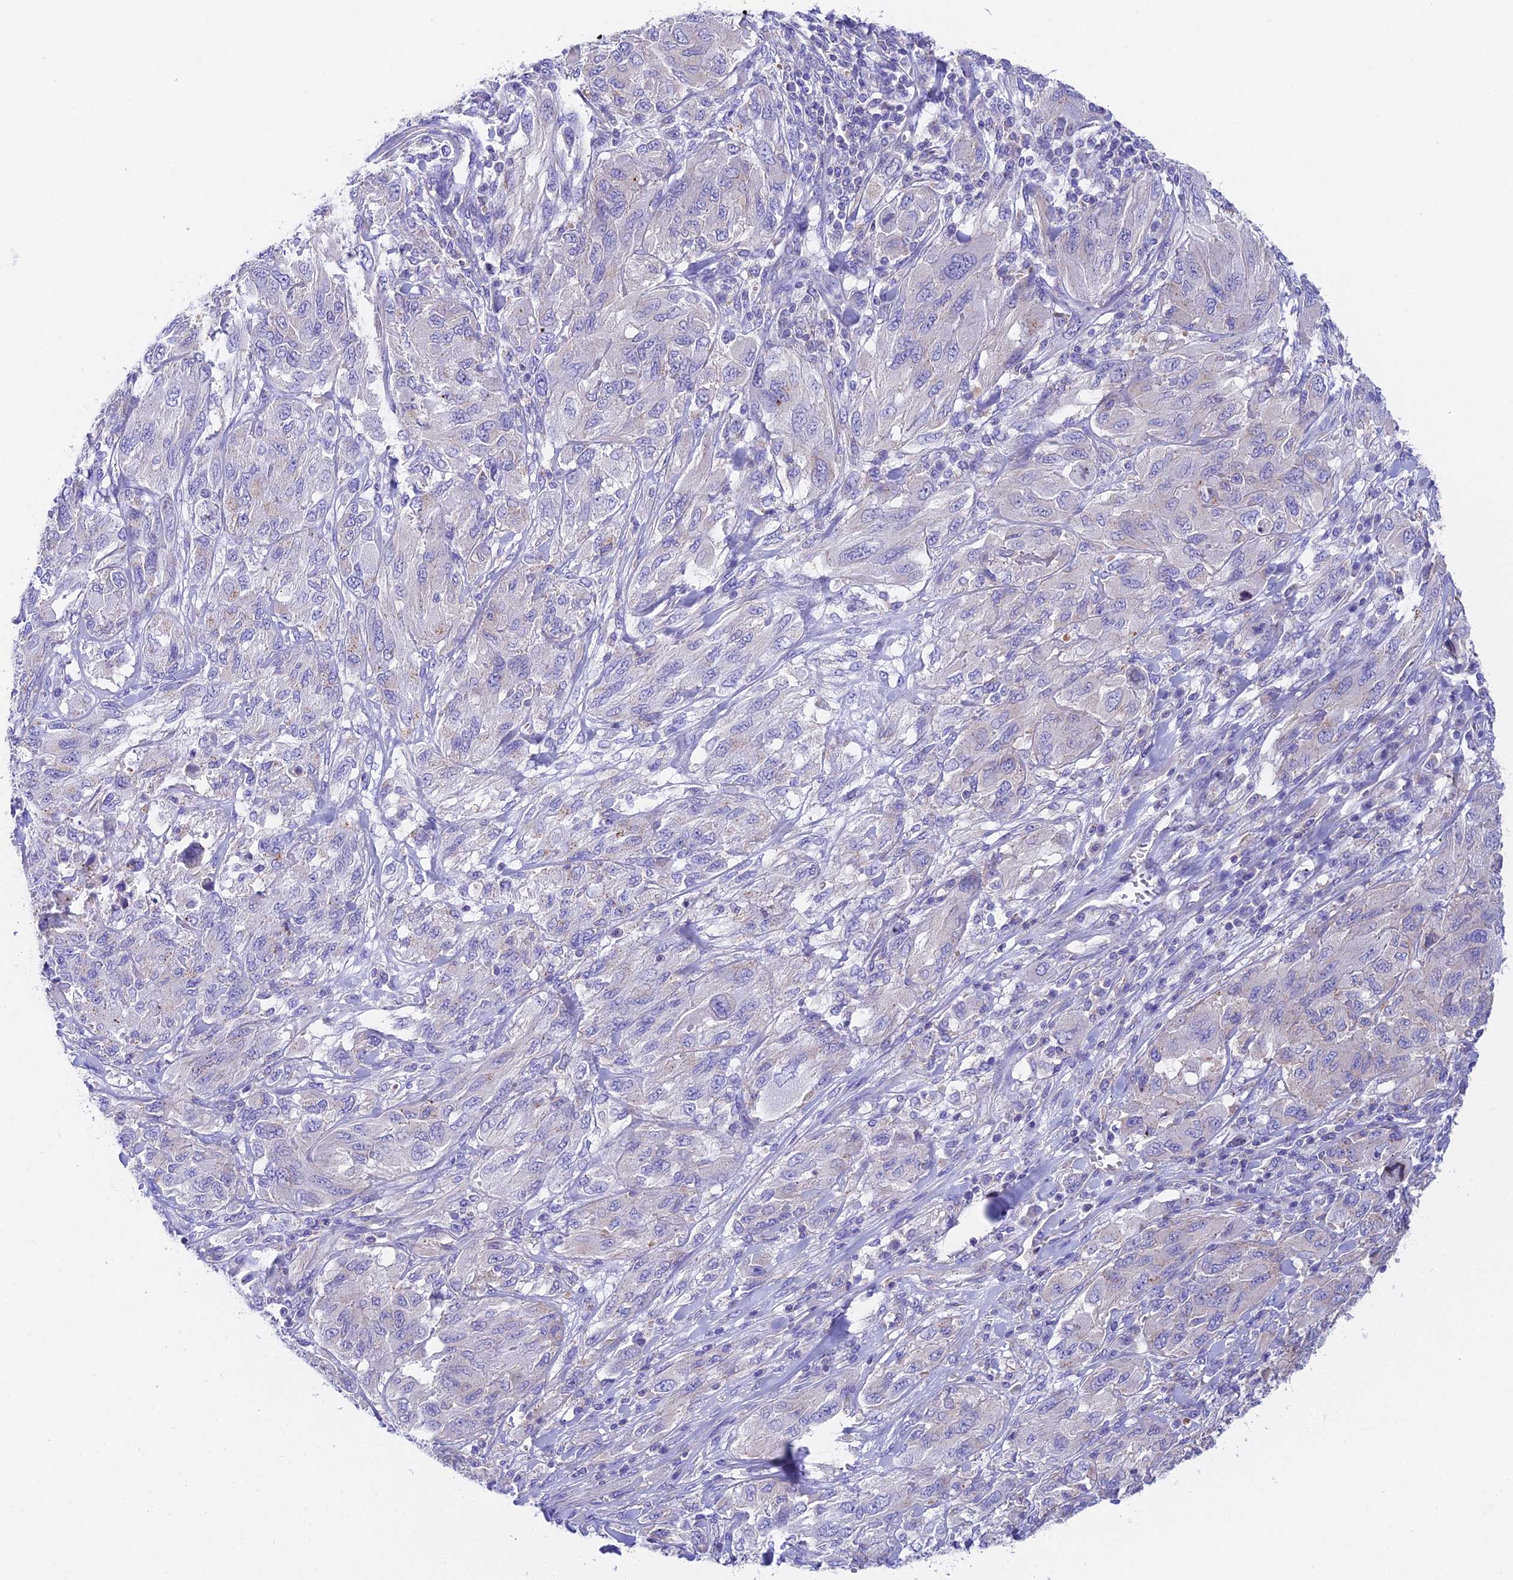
{"staining": {"intensity": "negative", "quantity": "none", "location": "none"}, "tissue": "melanoma", "cell_type": "Tumor cells", "image_type": "cancer", "snomed": [{"axis": "morphology", "description": "Malignant melanoma, NOS"}, {"axis": "topography", "description": "Skin"}], "caption": "Tumor cells show no significant positivity in melanoma.", "gene": "QRFP", "patient": {"sex": "female", "age": 91}}